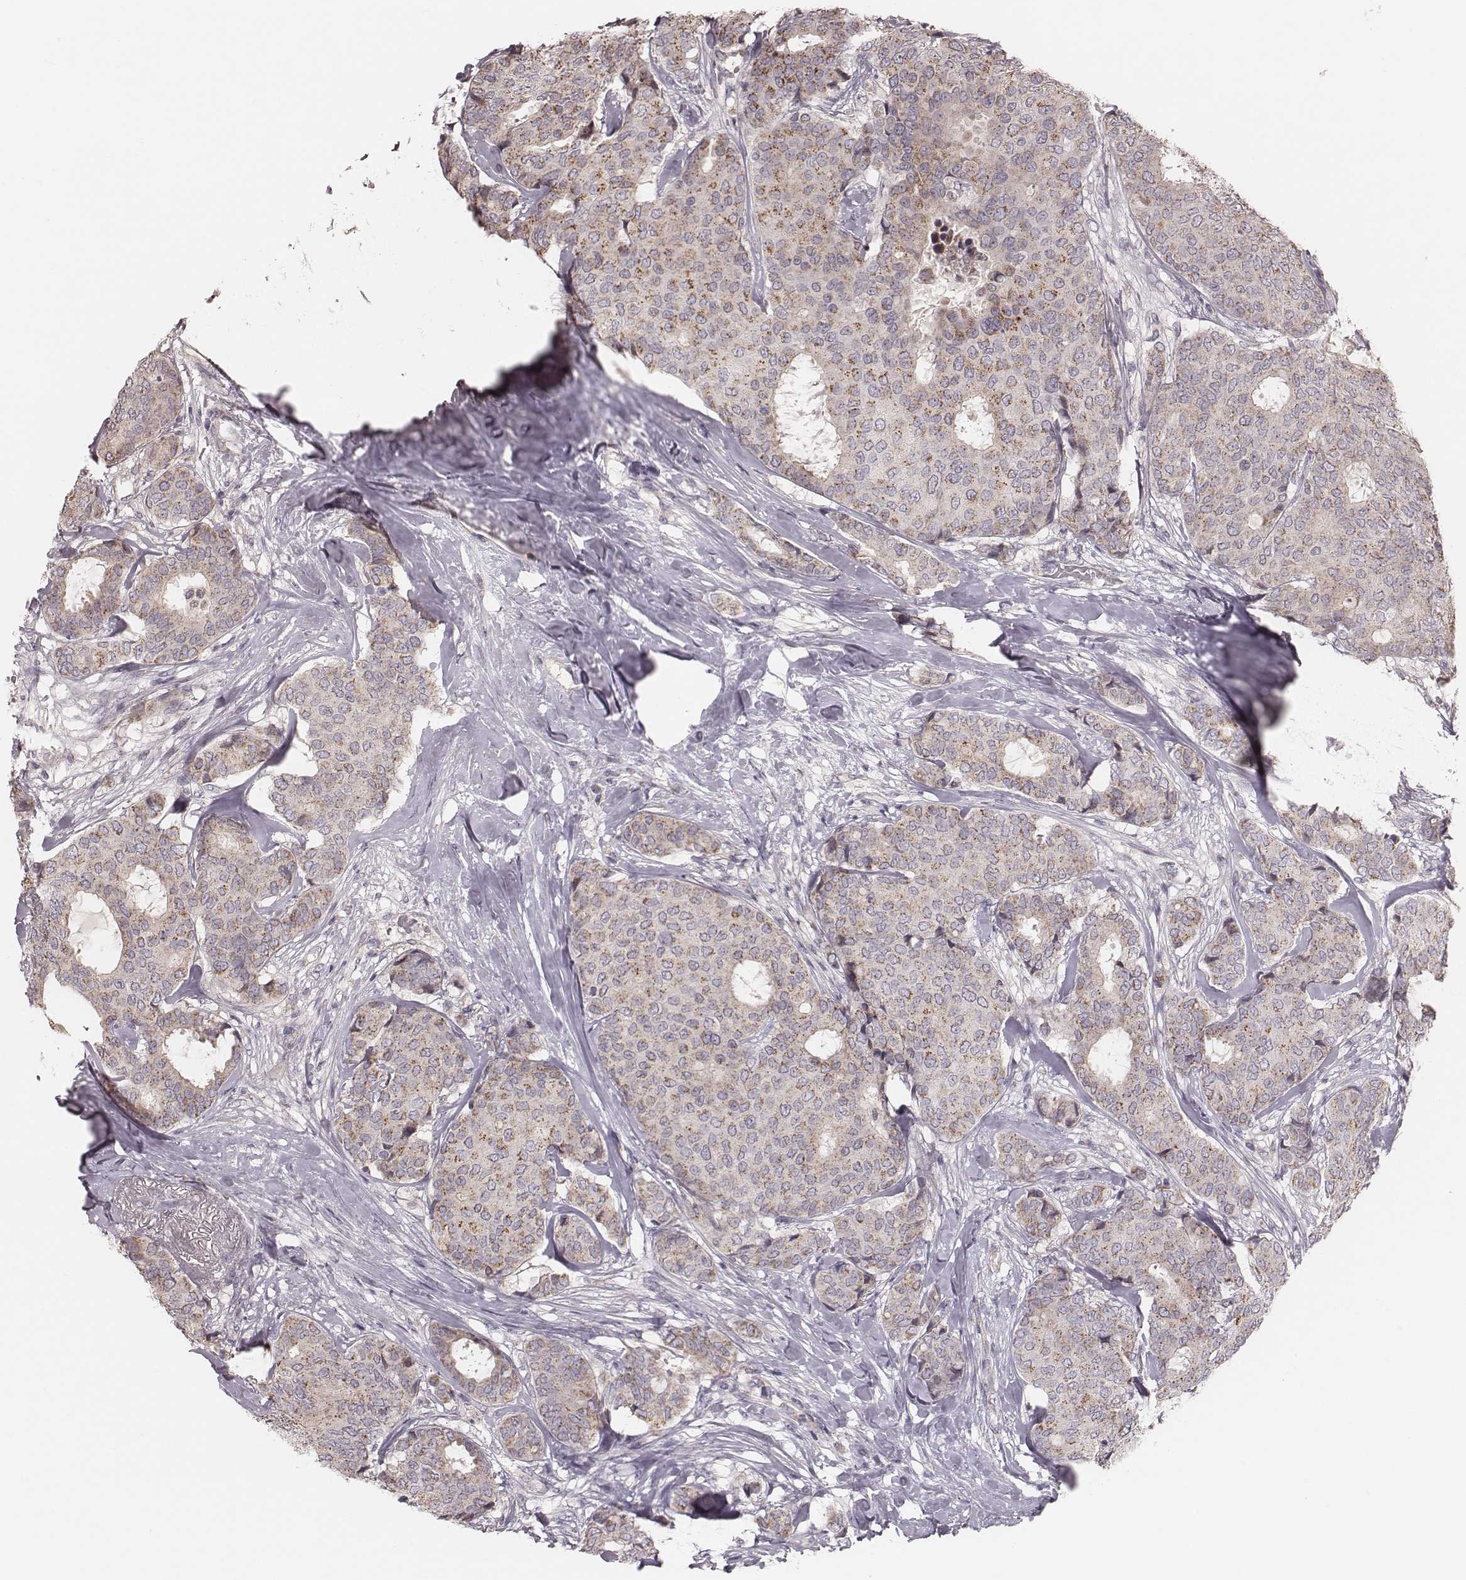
{"staining": {"intensity": "weak", "quantity": "25%-75%", "location": "cytoplasmic/membranous"}, "tissue": "breast cancer", "cell_type": "Tumor cells", "image_type": "cancer", "snomed": [{"axis": "morphology", "description": "Duct carcinoma"}, {"axis": "topography", "description": "Breast"}], "caption": "Tumor cells exhibit weak cytoplasmic/membranous positivity in about 25%-75% of cells in breast cancer.", "gene": "MRPS27", "patient": {"sex": "female", "age": 75}}